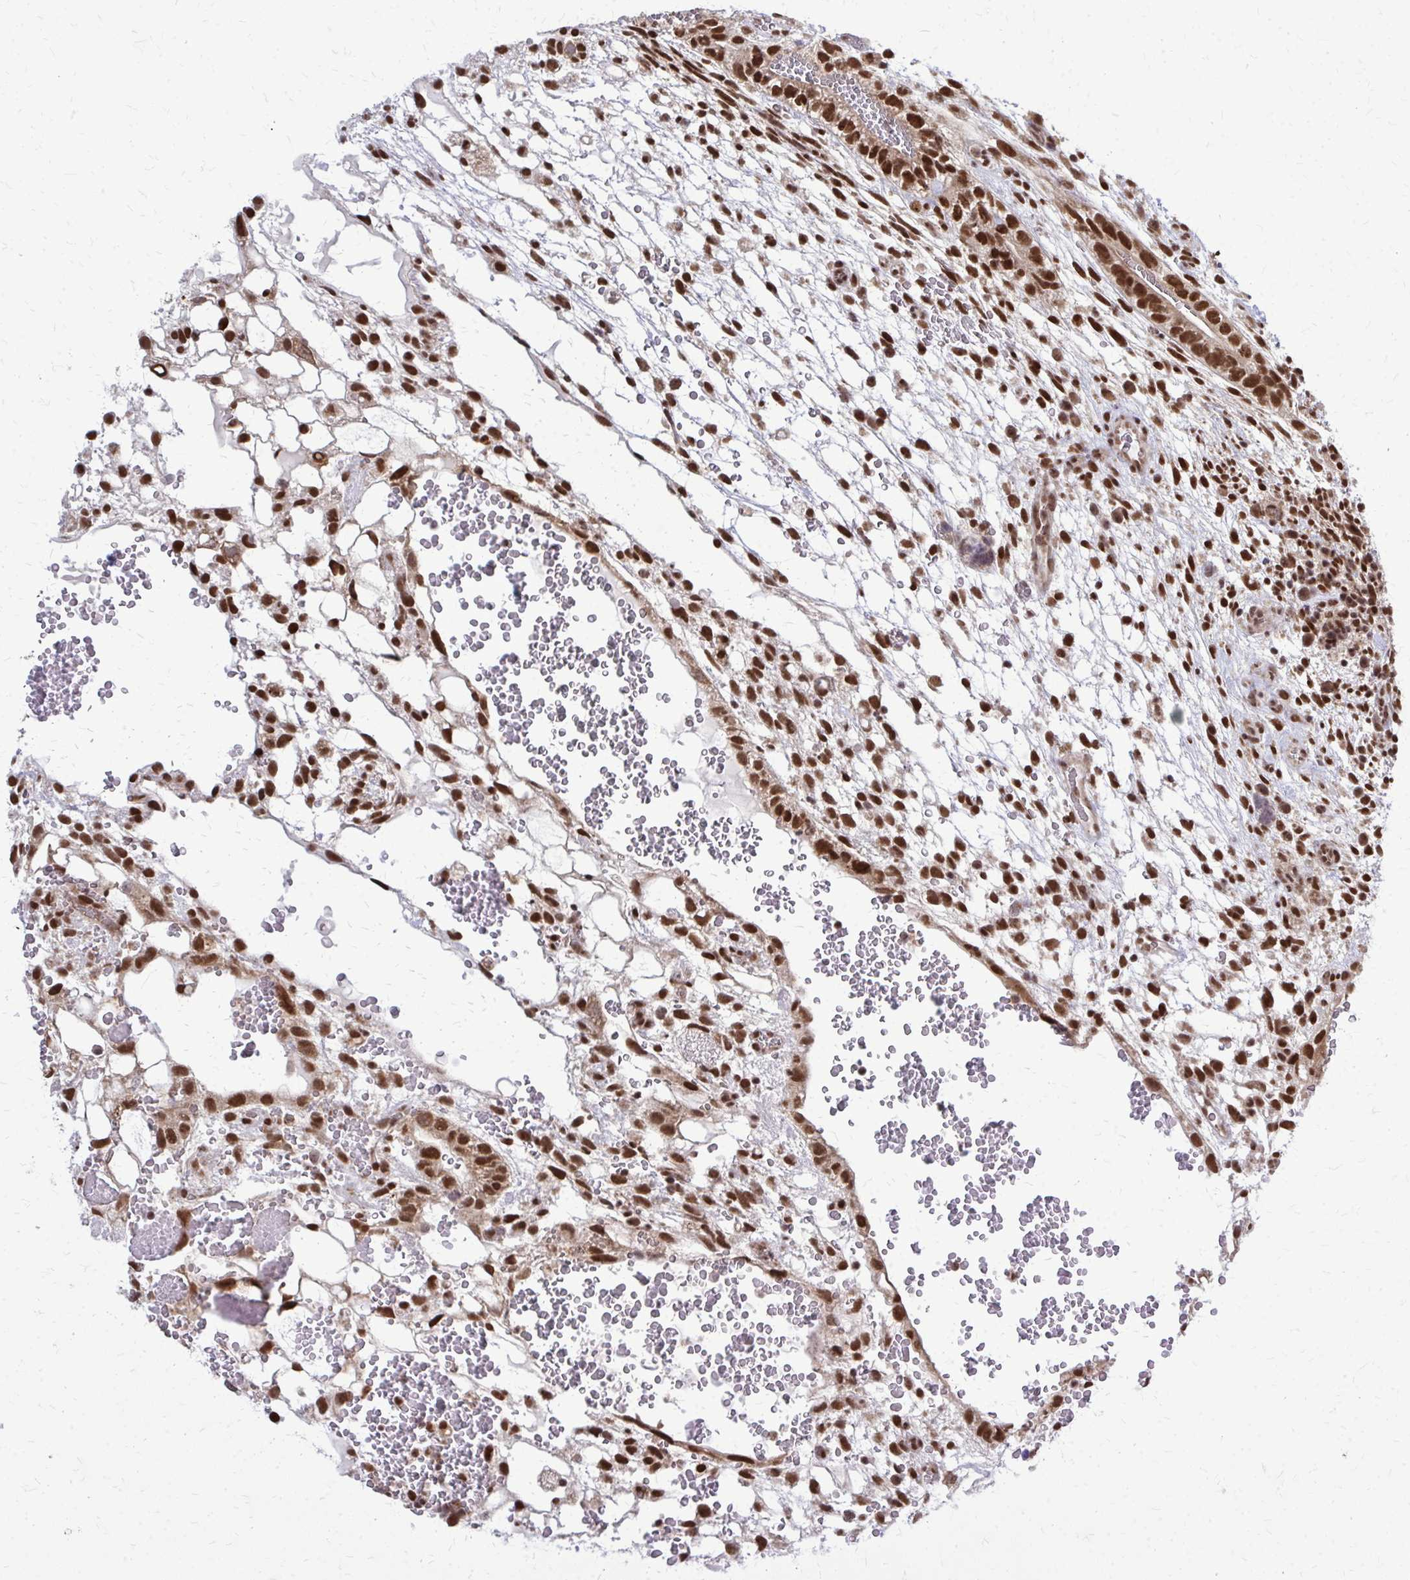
{"staining": {"intensity": "strong", "quantity": ">75%", "location": "nuclear"}, "tissue": "testis cancer", "cell_type": "Tumor cells", "image_type": "cancer", "snomed": [{"axis": "morphology", "description": "Normal tissue, NOS"}, {"axis": "morphology", "description": "Carcinoma, Embryonal, NOS"}, {"axis": "topography", "description": "Testis"}], "caption": "Testis embryonal carcinoma stained with immunohistochemistry (IHC) shows strong nuclear expression in about >75% of tumor cells.", "gene": "HDAC3", "patient": {"sex": "male", "age": 32}}